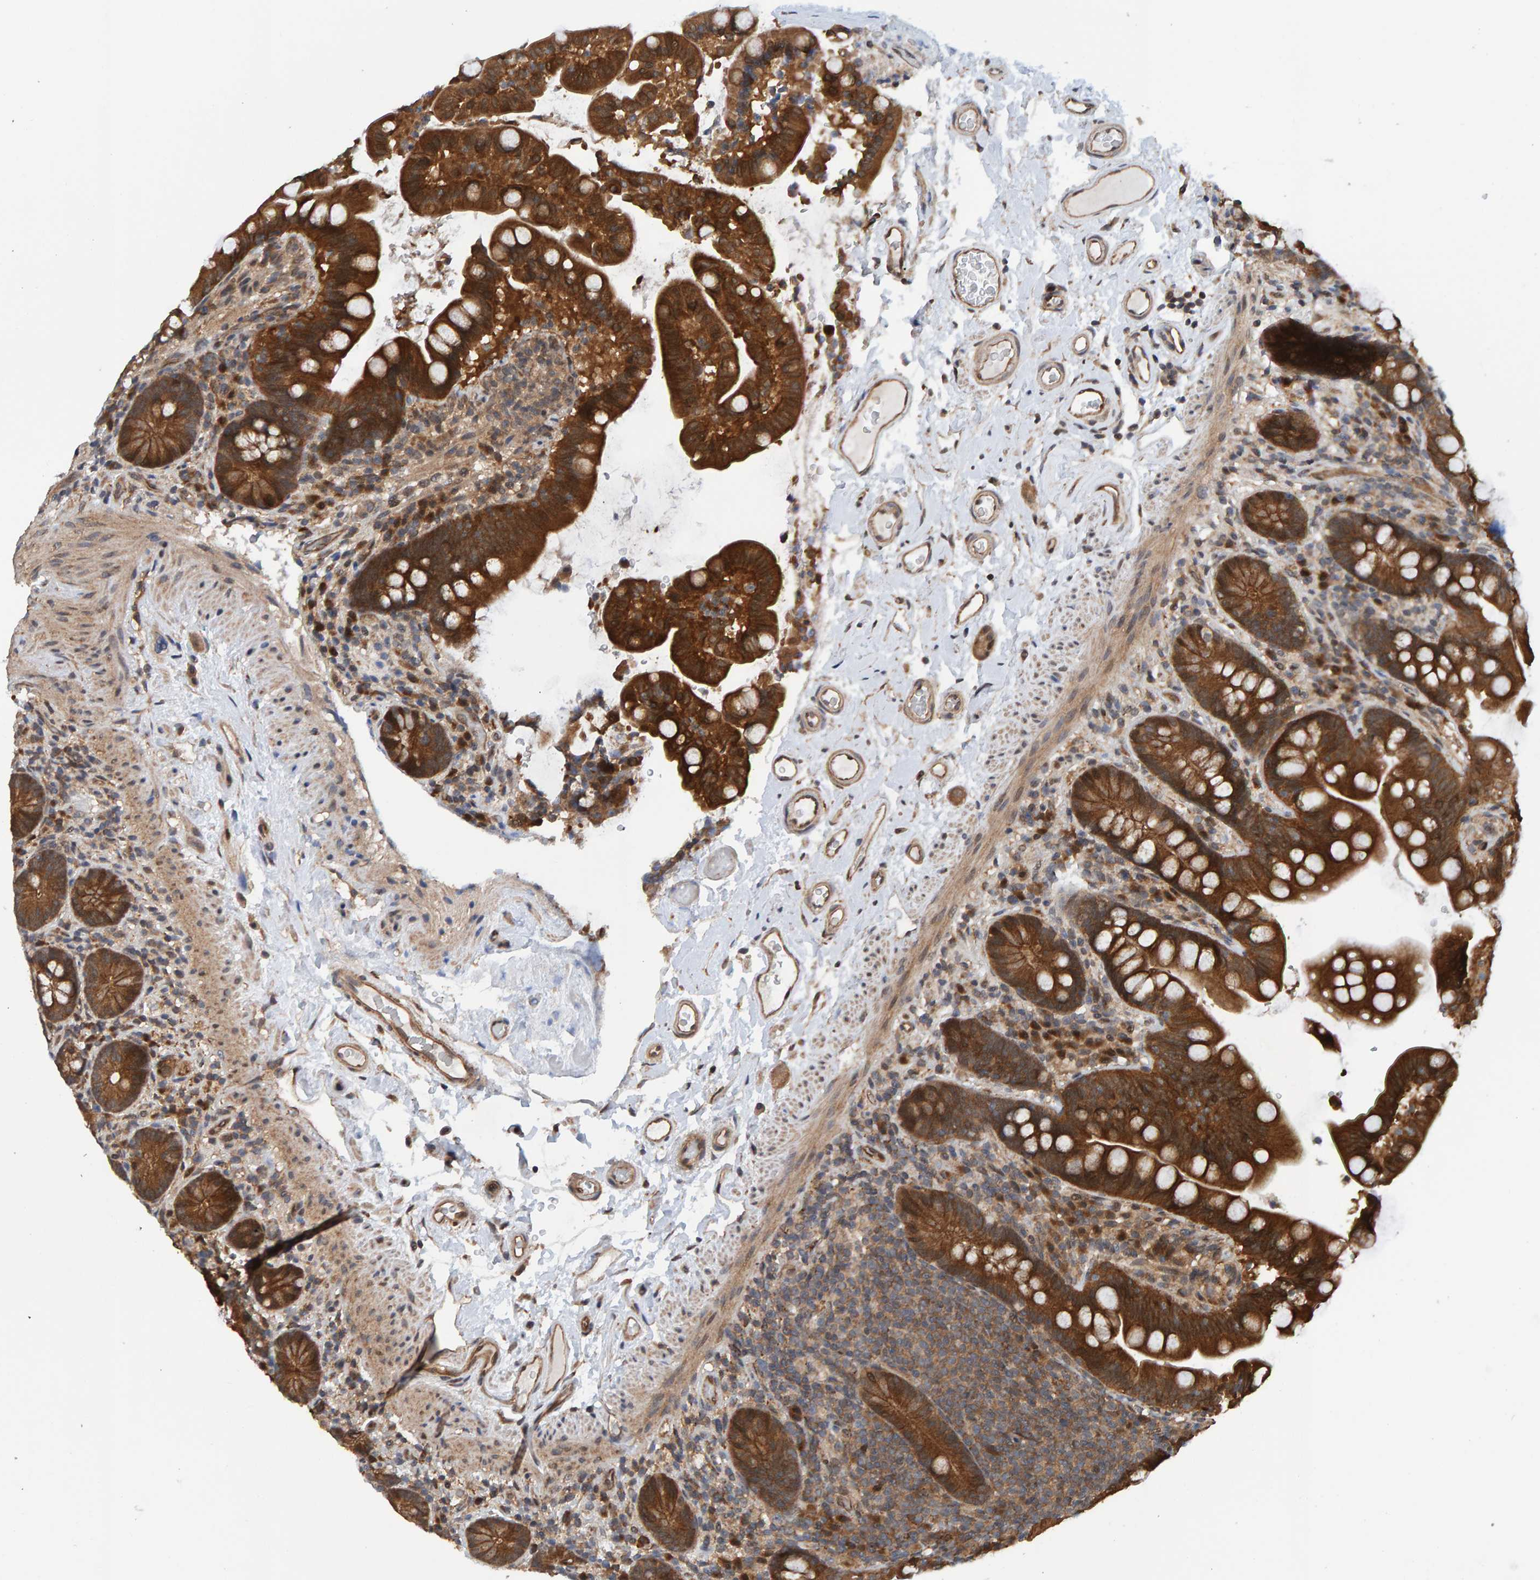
{"staining": {"intensity": "moderate", "quantity": ">75%", "location": "cytoplasmic/membranous"}, "tissue": "colon", "cell_type": "Endothelial cells", "image_type": "normal", "snomed": [{"axis": "morphology", "description": "Normal tissue, NOS"}, {"axis": "topography", "description": "Smooth muscle"}, {"axis": "topography", "description": "Colon"}], "caption": "A micrograph of colon stained for a protein exhibits moderate cytoplasmic/membranous brown staining in endothelial cells. The protein of interest is stained brown, and the nuclei are stained in blue (DAB (3,3'-diaminobenzidine) IHC with brightfield microscopy, high magnification).", "gene": "SCRN2", "patient": {"sex": "male", "age": 73}}